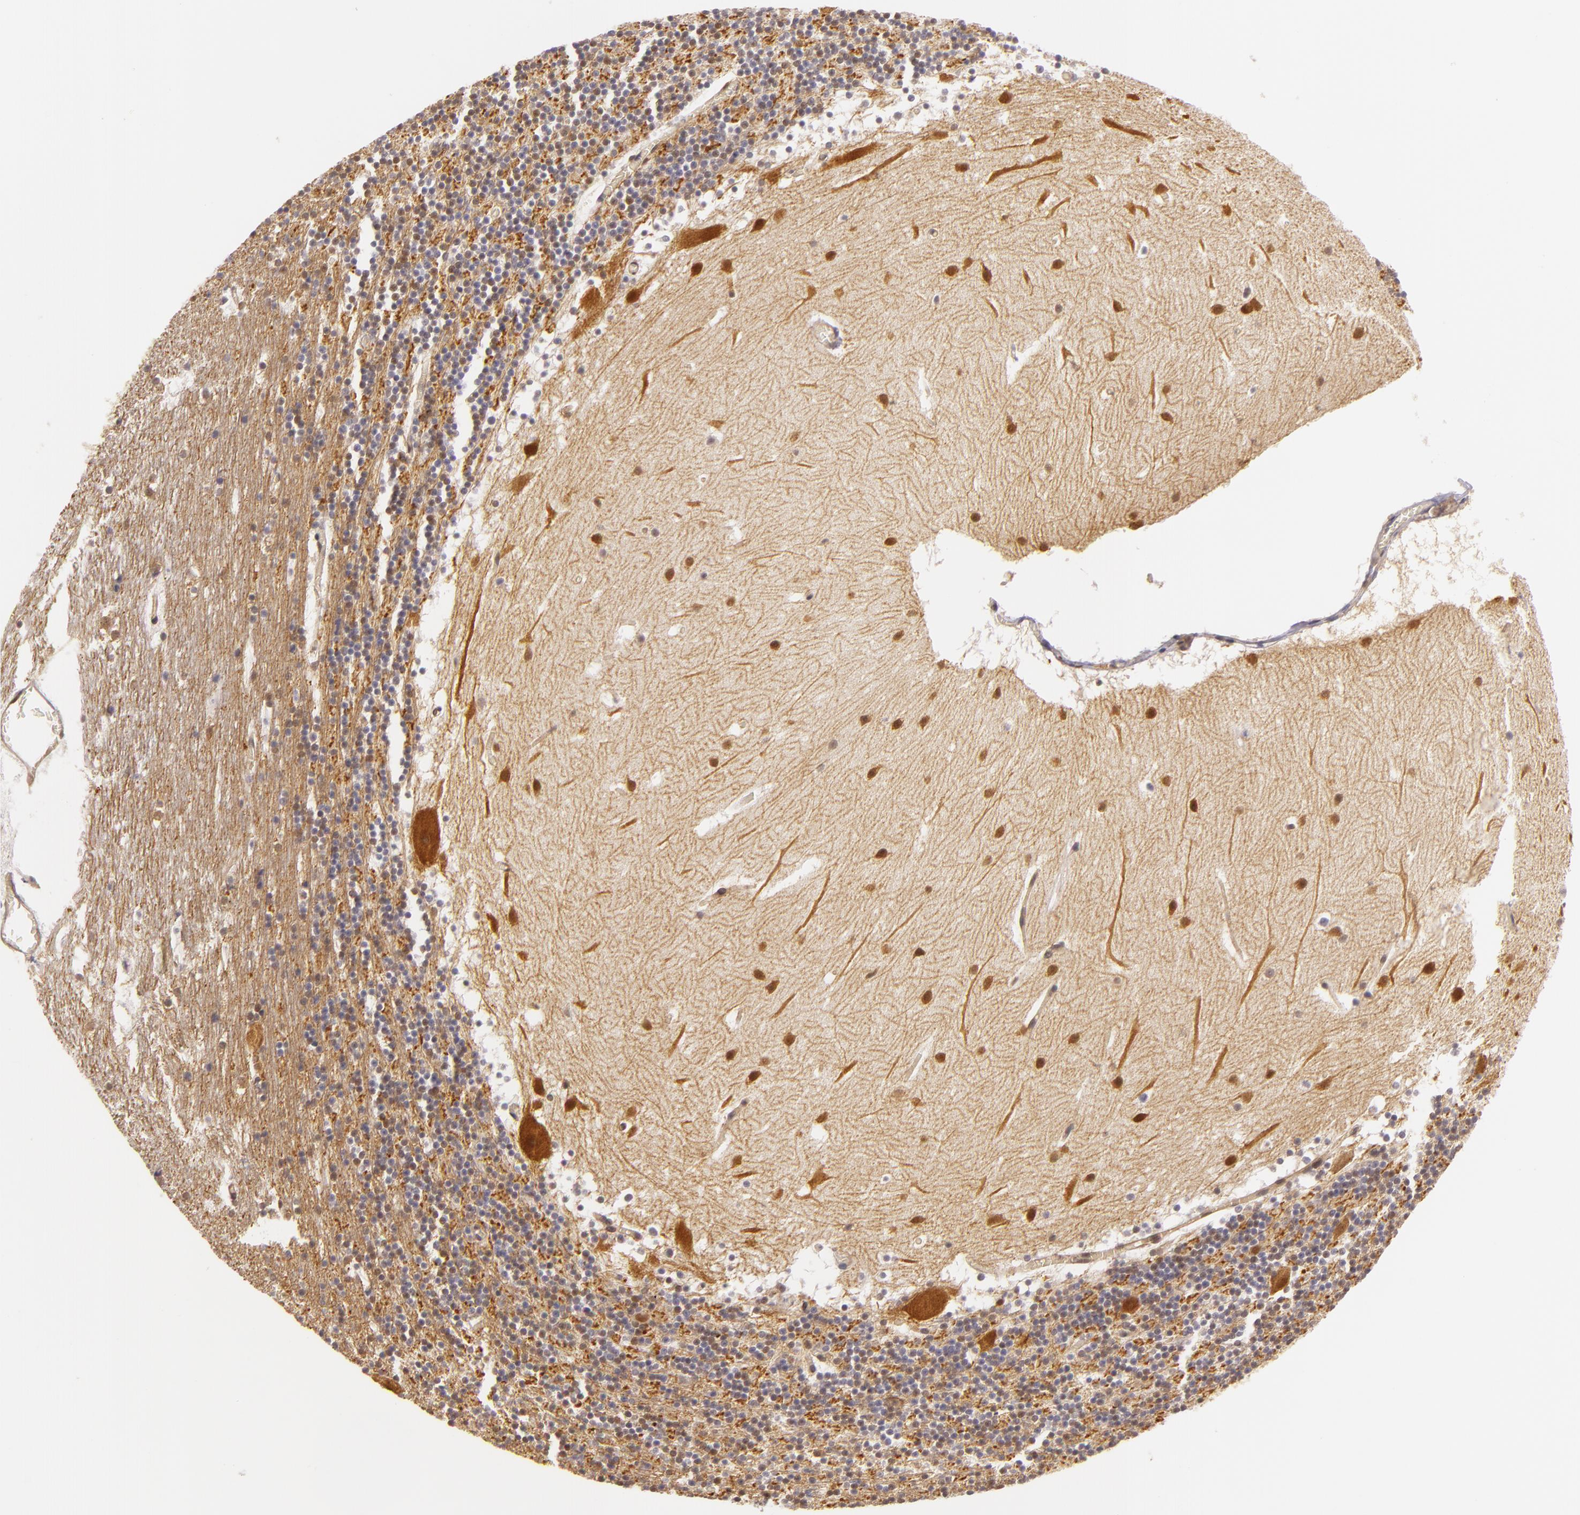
{"staining": {"intensity": "negative", "quantity": "none", "location": "none"}, "tissue": "cerebellum", "cell_type": "Cells in granular layer", "image_type": "normal", "snomed": [{"axis": "morphology", "description": "Normal tissue, NOS"}, {"axis": "topography", "description": "Cerebellum"}], "caption": "IHC image of normal cerebellum: human cerebellum stained with DAB (3,3'-diaminobenzidine) exhibits no significant protein staining in cells in granular layer.", "gene": "TOM1", "patient": {"sex": "male", "age": 45}}